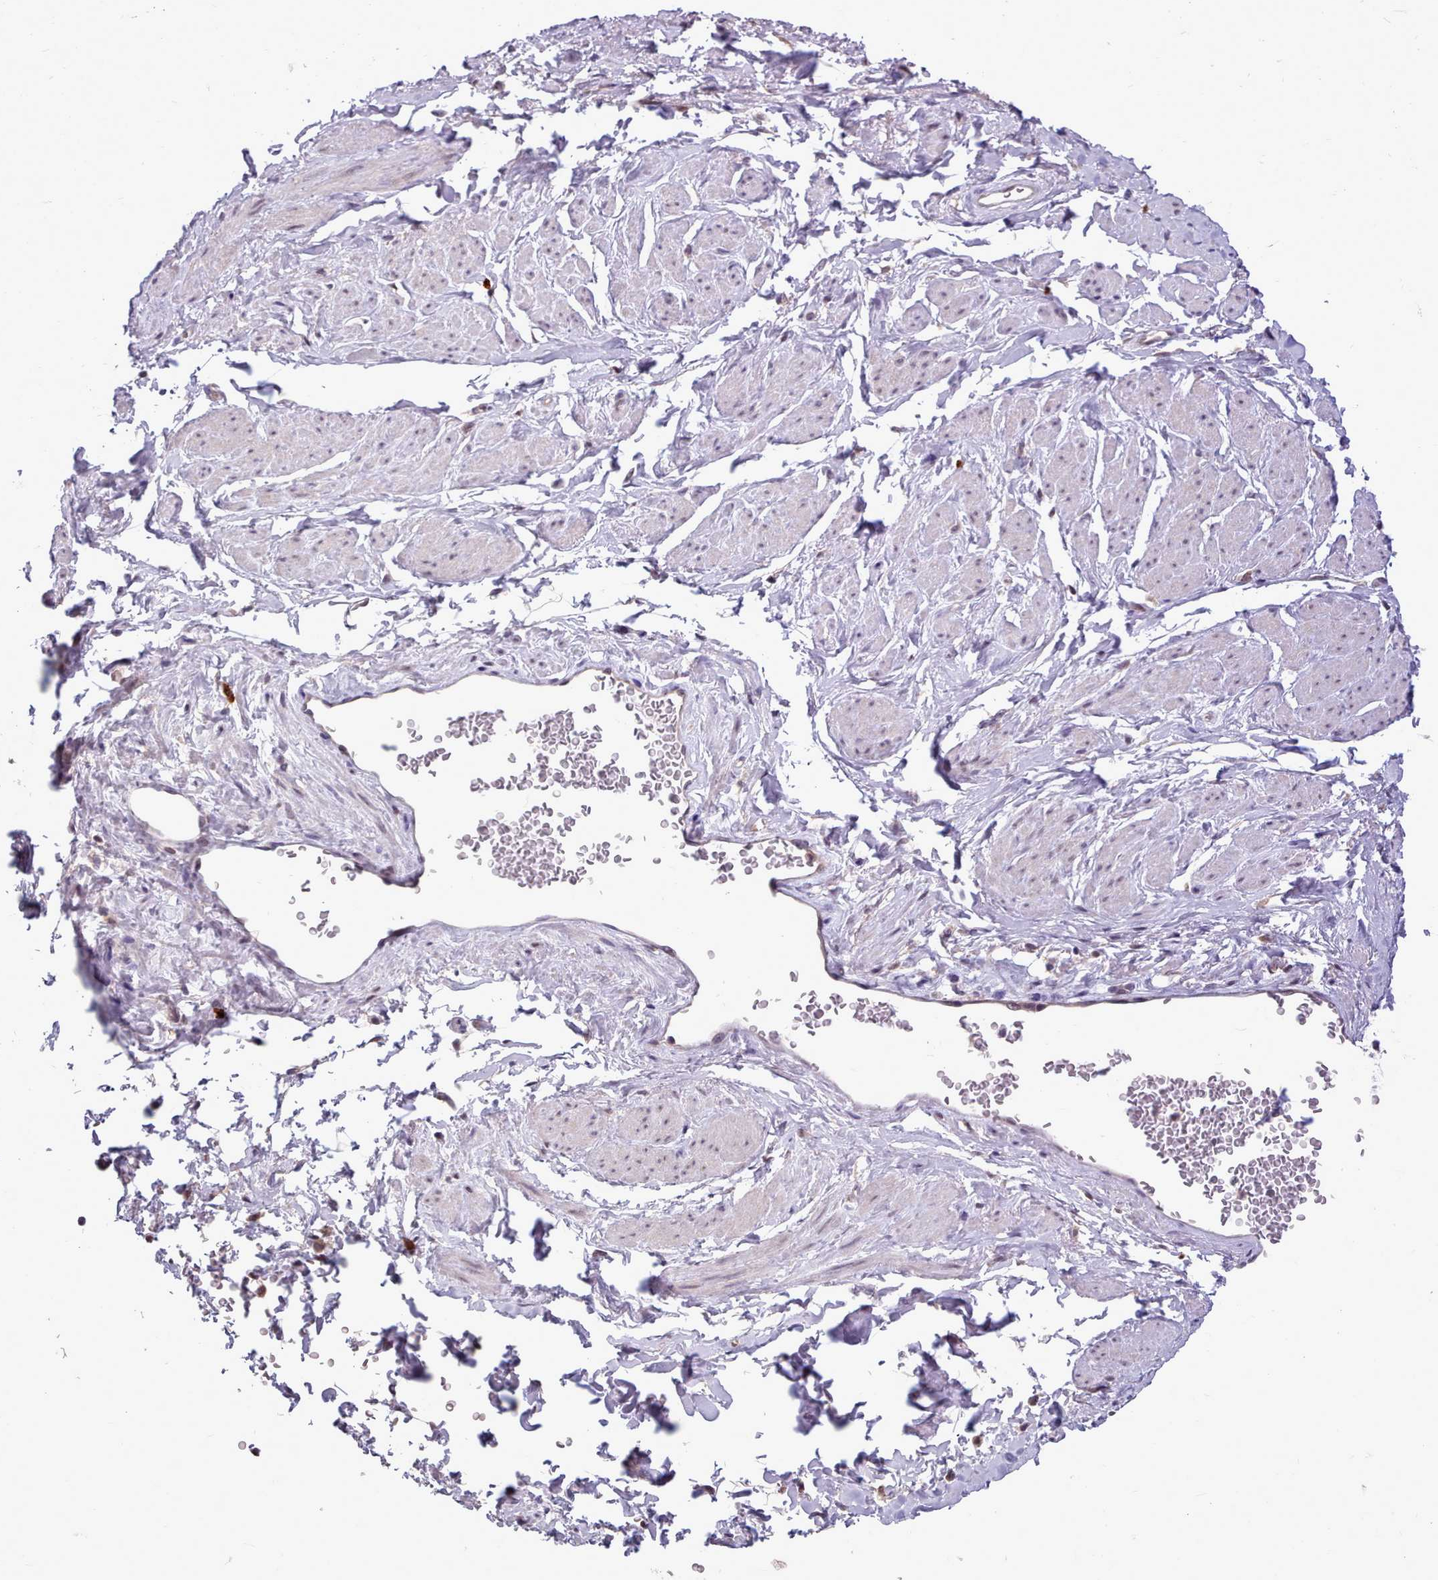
{"staining": {"intensity": "negative", "quantity": "none", "location": "none"}, "tissue": "adipose tissue", "cell_type": "Adipocytes", "image_type": "normal", "snomed": [{"axis": "morphology", "description": "Normal tissue, NOS"}, {"axis": "morphology", "description": "Adenocarcinoma, NOS"}, {"axis": "topography", "description": "Rectum"}, {"axis": "topography", "description": "Vagina"}, {"axis": "topography", "description": "Peripheral nerve tissue"}], "caption": "IHC histopathology image of unremarkable adipose tissue: human adipose tissue stained with DAB displays no significant protein expression in adipocytes.", "gene": "AHCY", "patient": {"sex": "female", "age": 71}}